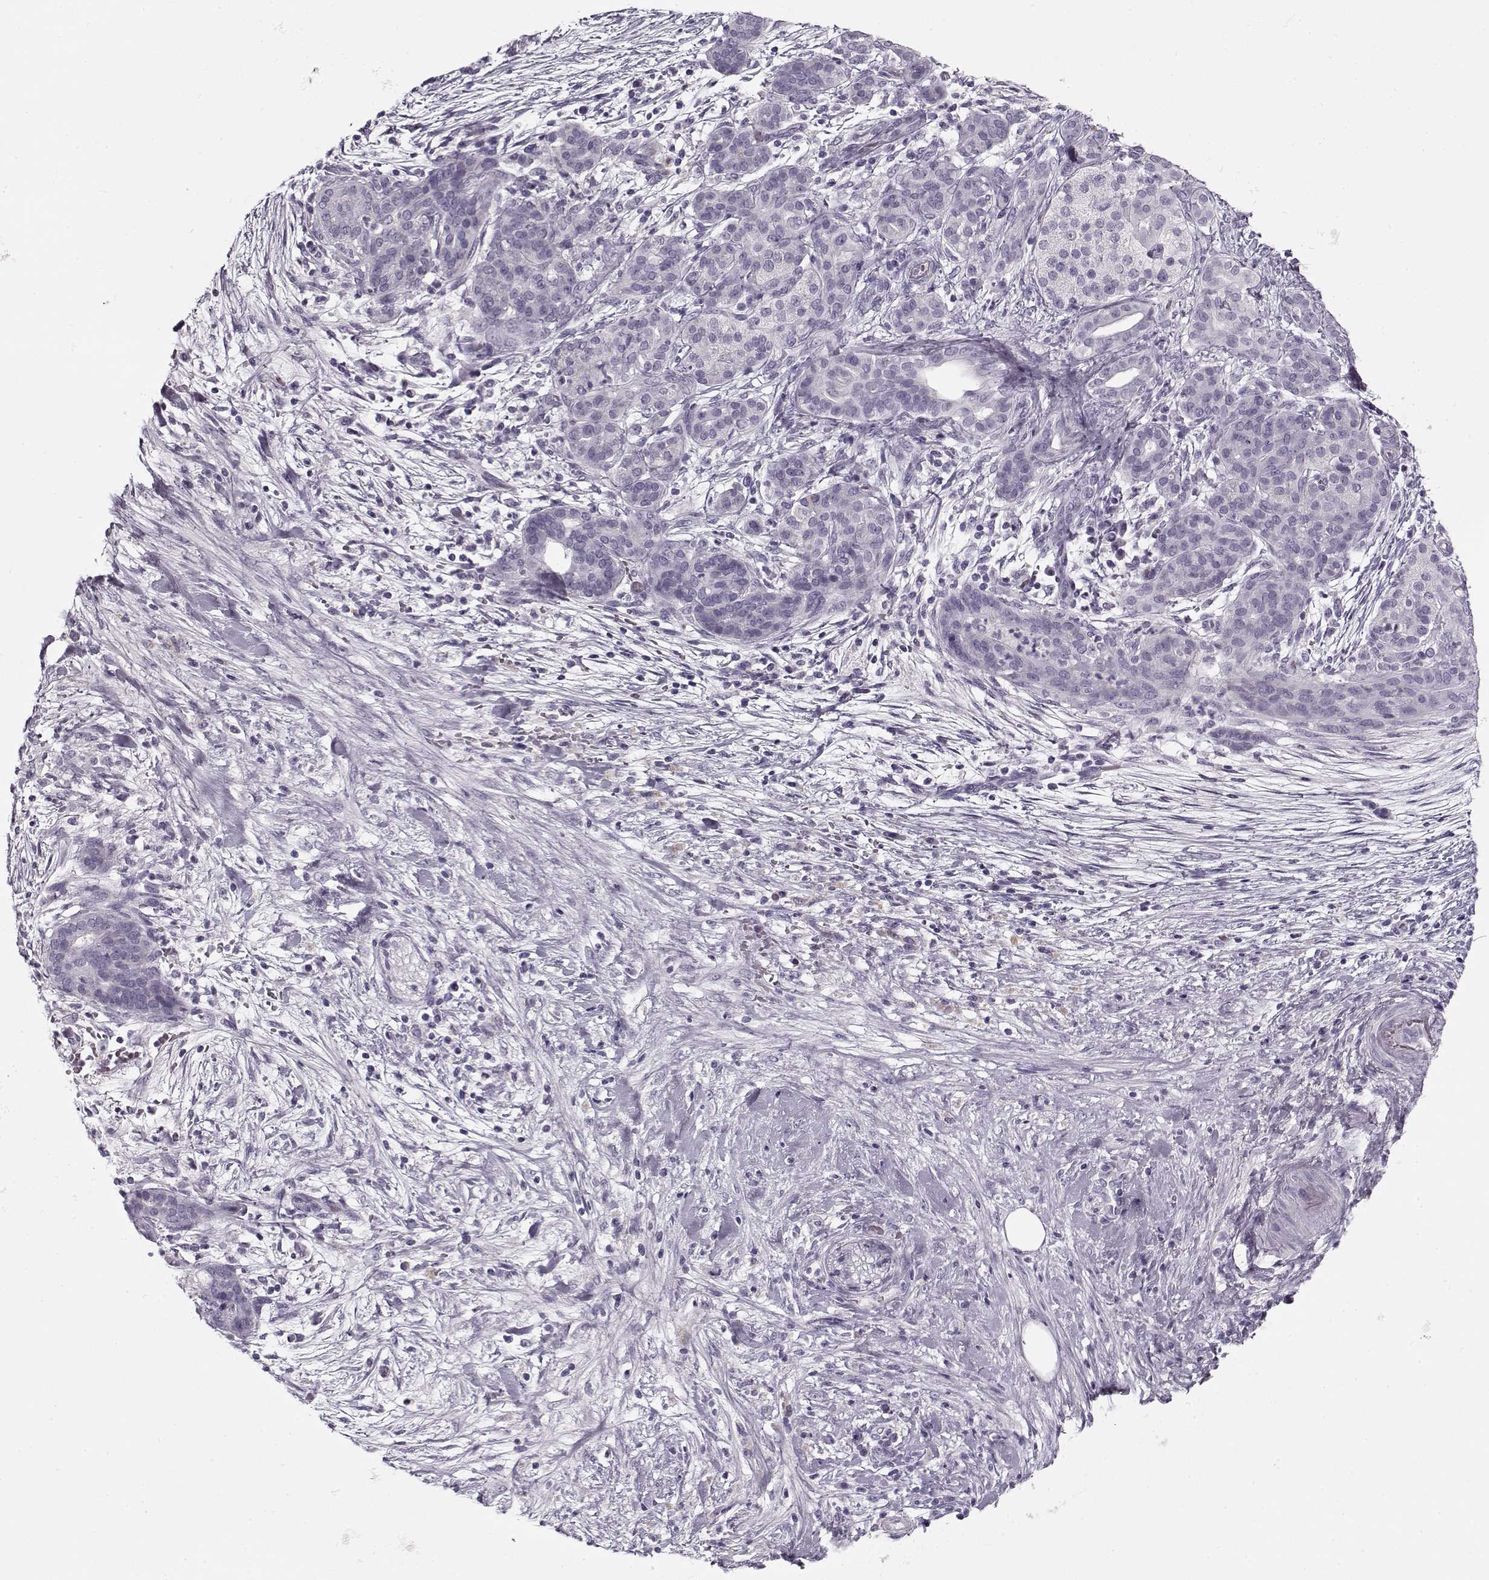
{"staining": {"intensity": "negative", "quantity": "none", "location": "none"}, "tissue": "pancreatic cancer", "cell_type": "Tumor cells", "image_type": "cancer", "snomed": [{"axis": "morphology", "description": "Adenocarcinoma, NOS"}, {"axis": "topography", "description": "Pancreas"}], "caption": "An immunohistochemistry (IHC) micrograph of adenocarcinoma (pancreatic) is shown. There is no staining in tumor cells of adenocarcinoma (pancreatic).", "gene": "PNMT", "patient": {"sex": "male", "age": 44}}